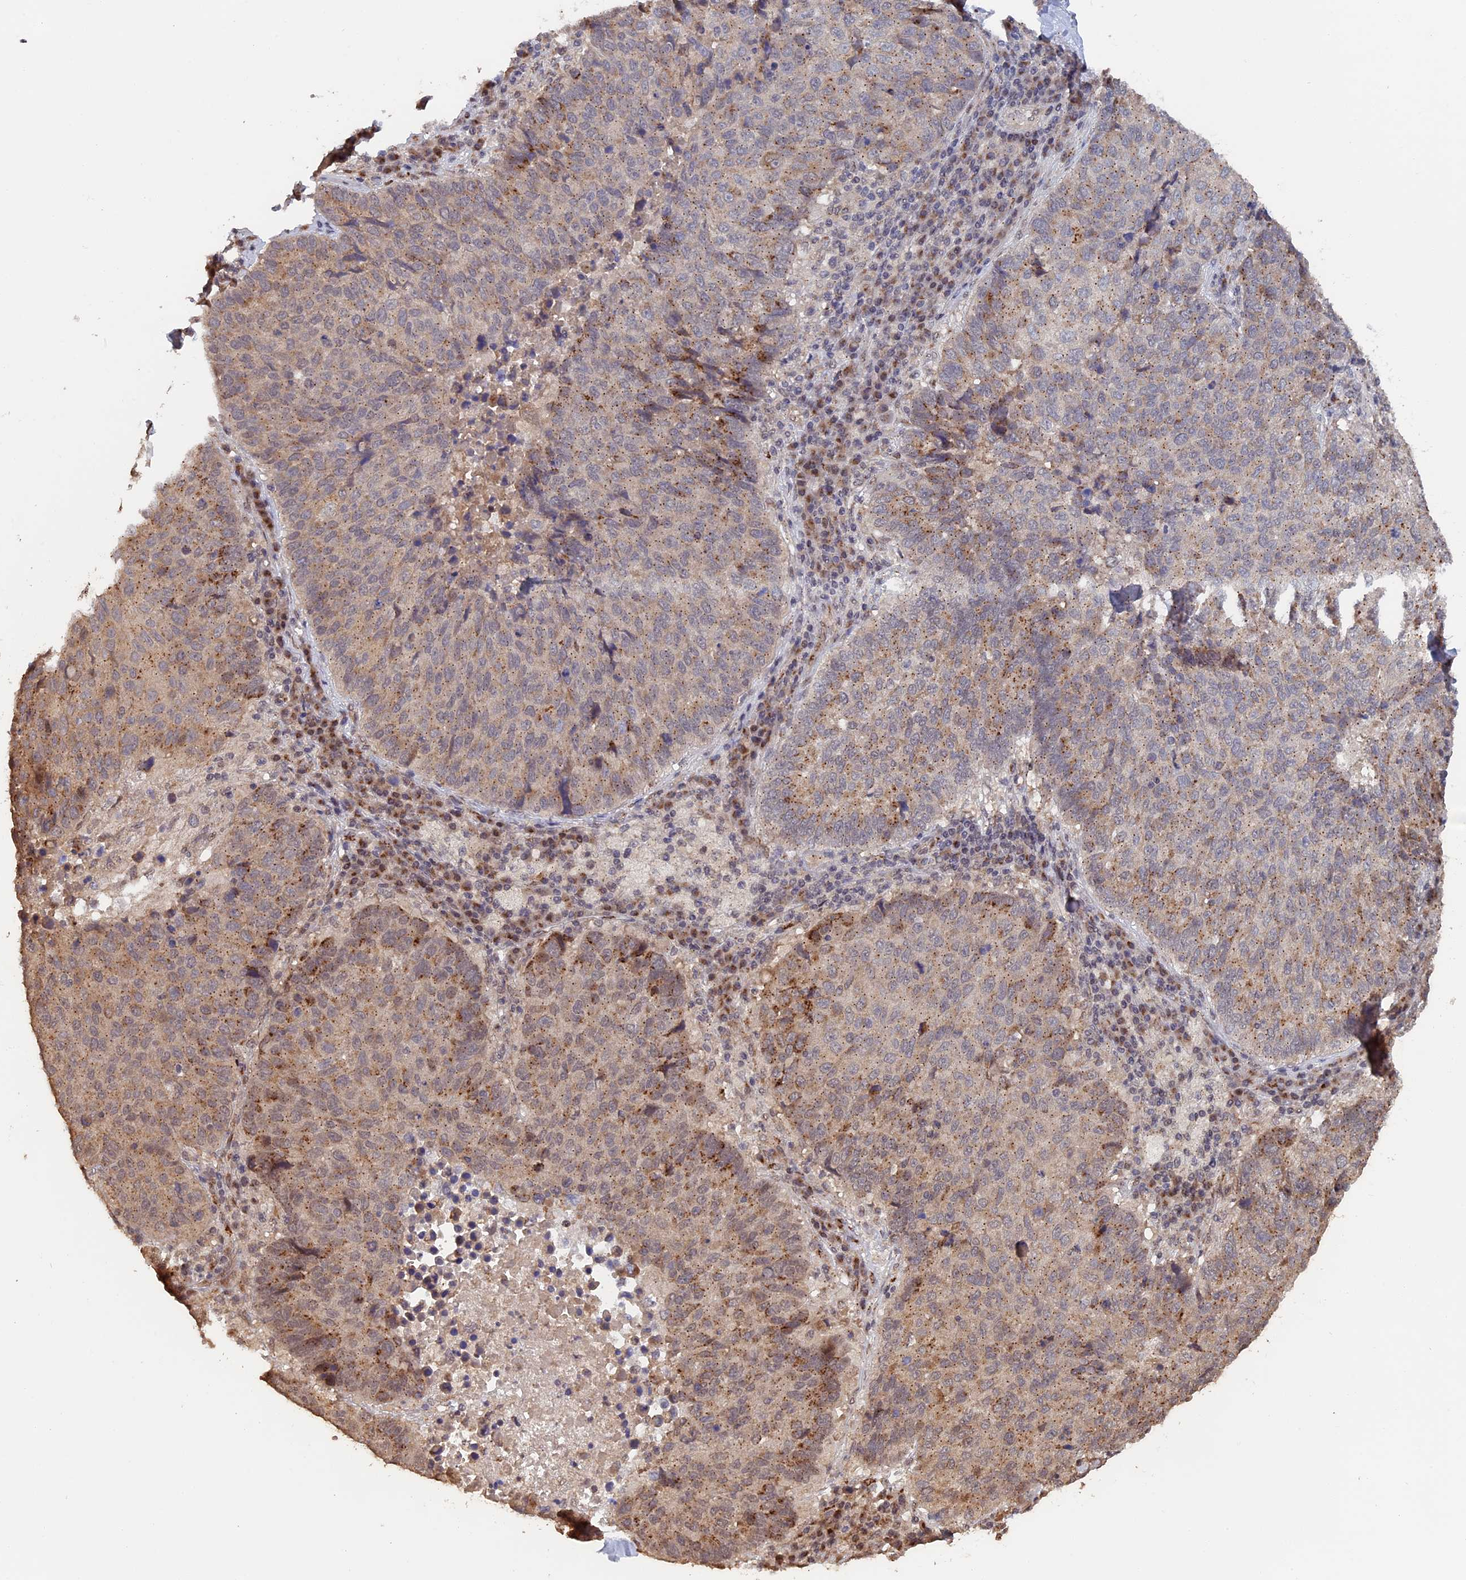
{"staining": {"intensity": "moderate", "quantity": "25%-75%", "location": "cytoplasmic/membranous"}, "tissue": "lung cancer", "cell_type": "Tumor cells", "image_type": "cancer", "snomed": [{"axis": "morphology", "description": "Squamous cell carcinoma, NOS"}, {"axis": "topography", "description": "Lung"}], "caption": "Protein staining by IHC shows moderate cytoplasmic/membranous positivity in about 25%-75% of tumor cells in lung squamous cell carcinoma.", "gene": "PIGQ", "patient": {"sex": "male", "age": 73}}